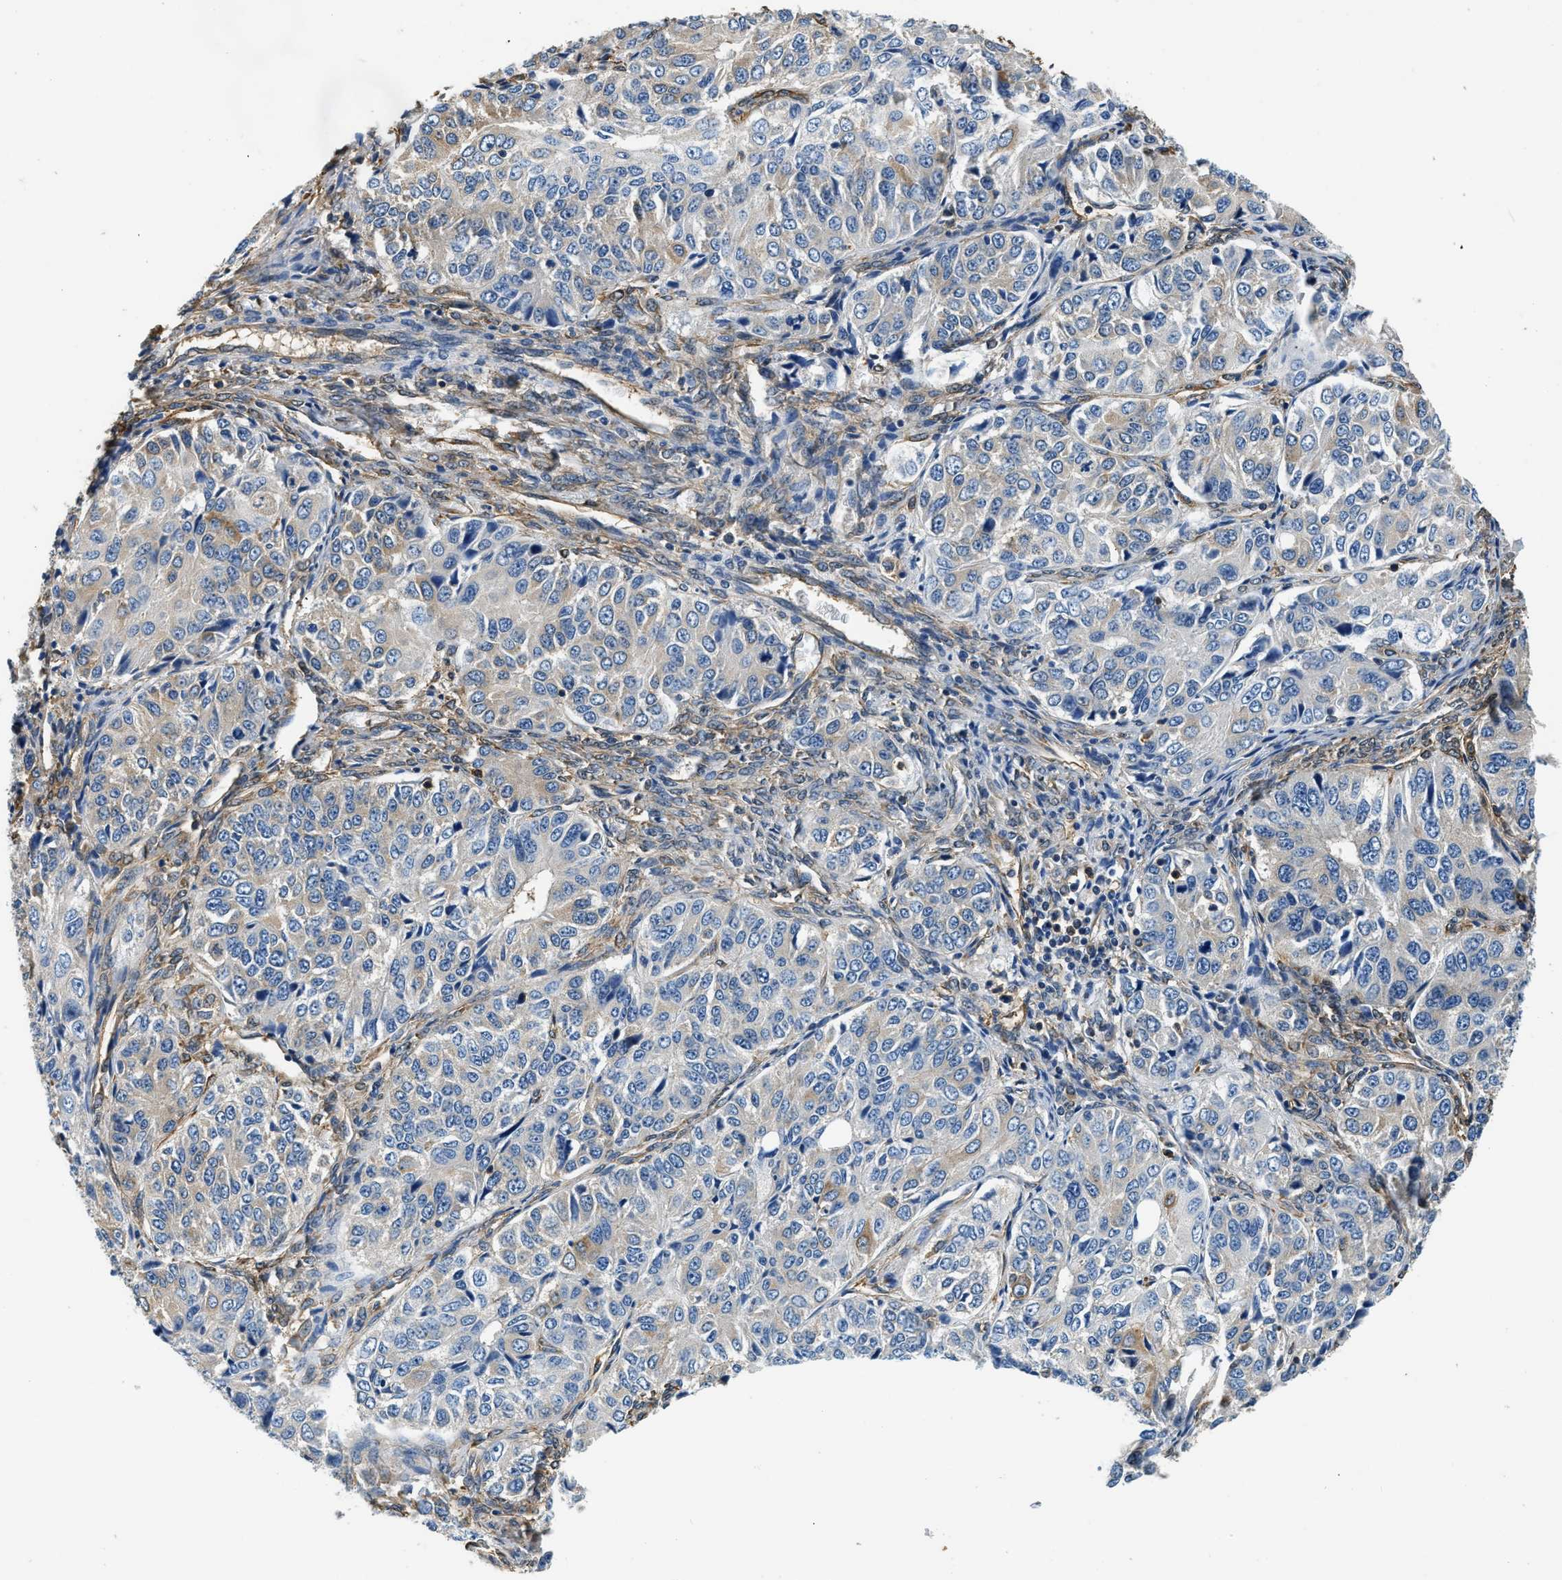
{"staining": {"intensity": "negative", "quantity": "none", "location": "none"}, "tissue": "ovarian cancer", "cell_type": "Tumor cells", "image_type": "cancer", "snomed": [{"axis": "morphology", "description": "Carcinoma, endometroid"}, {"axis": "topography", "description": "Ovary"}], "caption": "The immunohistochemistry (IHC) micrograph has no significant expression in tumor cells of ovarian cancer (endometroid carcinoma) tissue. Brightfield microscopy of immunohistochemistry (IHC) stained with DAB (3,3'-diaminobenzidine) (brown) and hematoxylin (blue), captured at high magnification.", "gene": "PPP2R1B", "patient": {"sex": "female", "age": 51}}